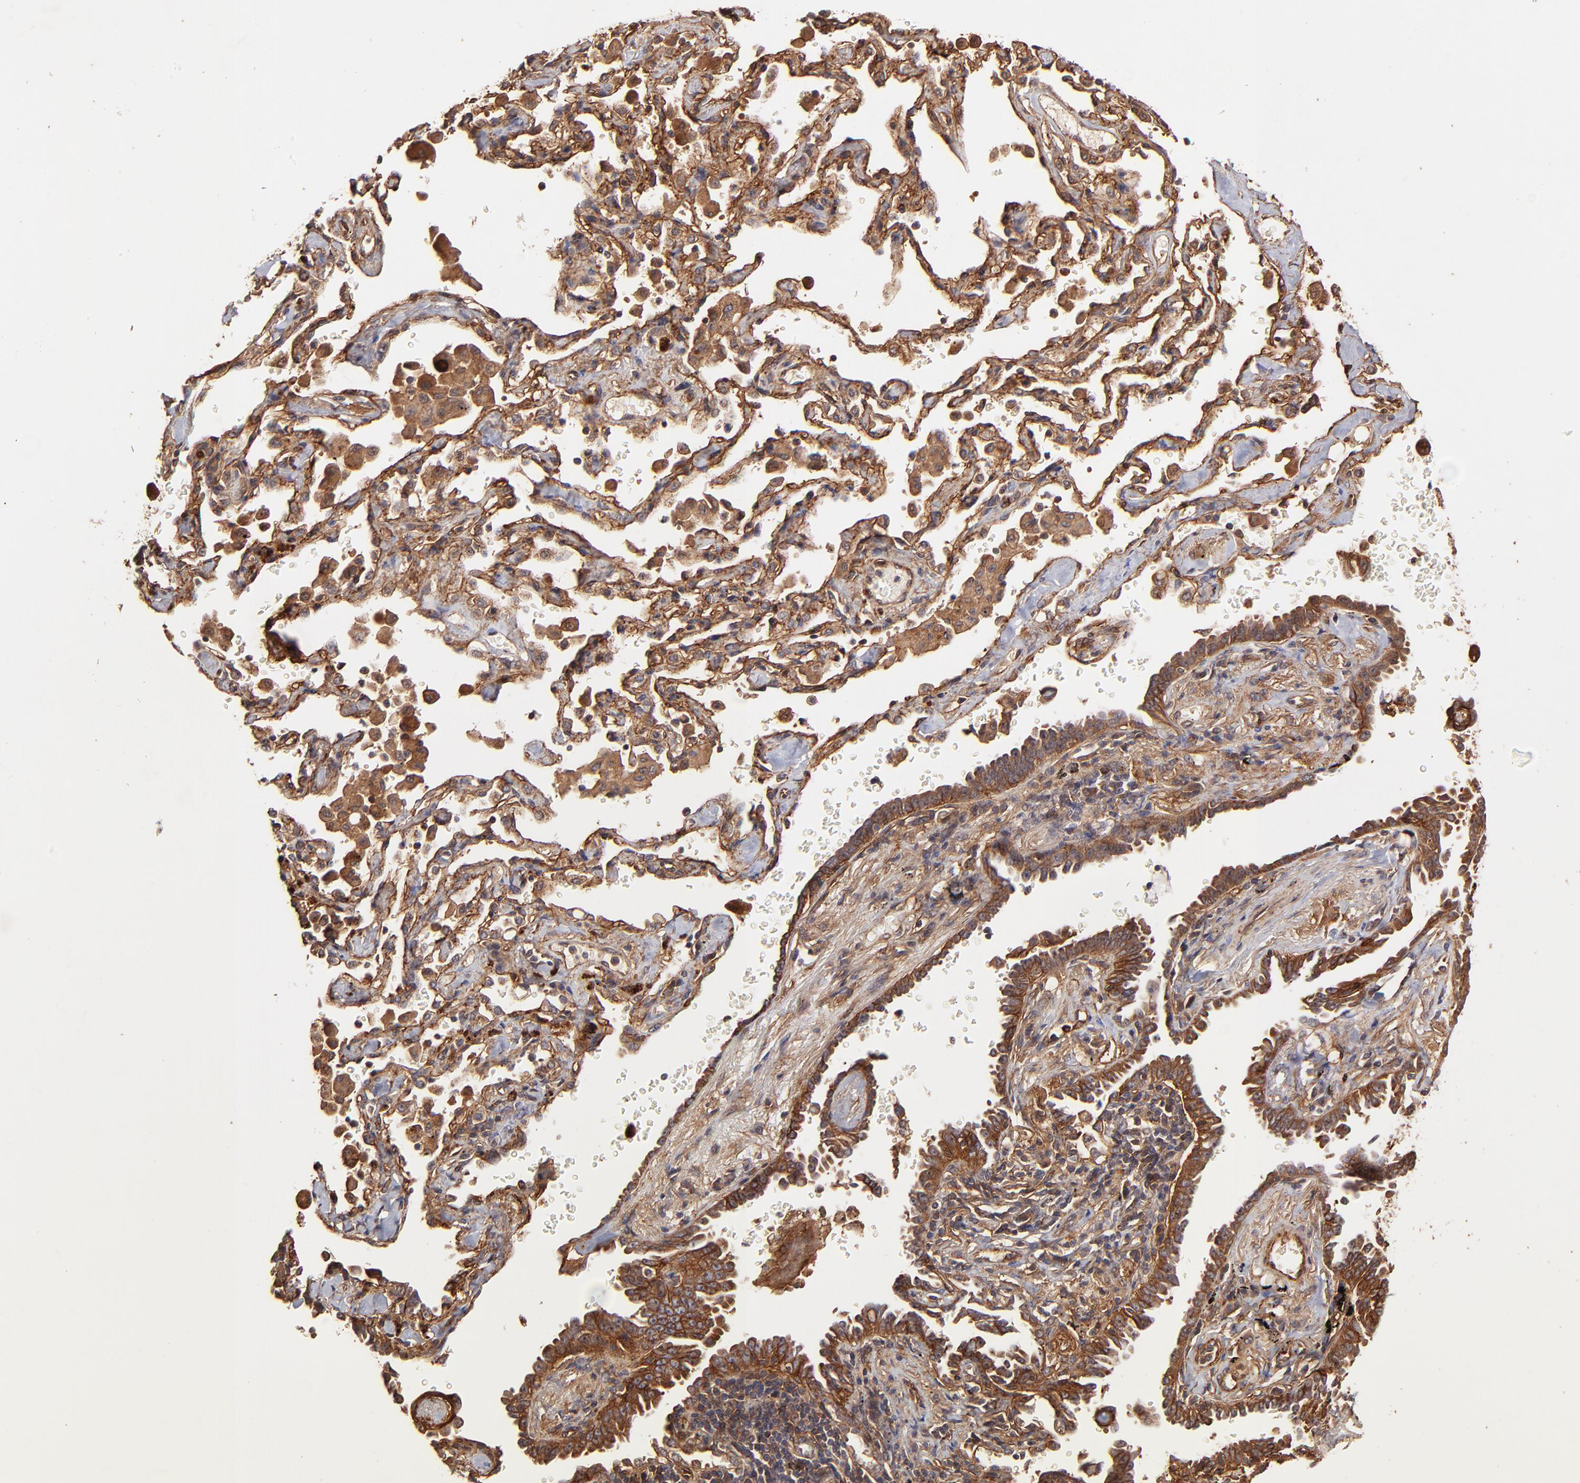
{"staining": {"intensity": "strong", "quantity": ">75%", "location": "cytoplasmic/membranous"}, "tissue": "lung cancer", "cell_type": "Tumor cells", "image_type": "cancer", "snomed": [{"axis": "morphology", "description": "Adenocarcinoma, NOS"}, {"axis": "topography", "description": "Lung"}], "caption": "IHC histopathology image of lung cancer (adenocarcinoma) stained for a protein (brown), which displays high levels of strong cytoplasmic/membranous expression in approximately >75% of tumor cells.", "gene": "ITGB1", "patient": {"sex": "female", "age": 64}}